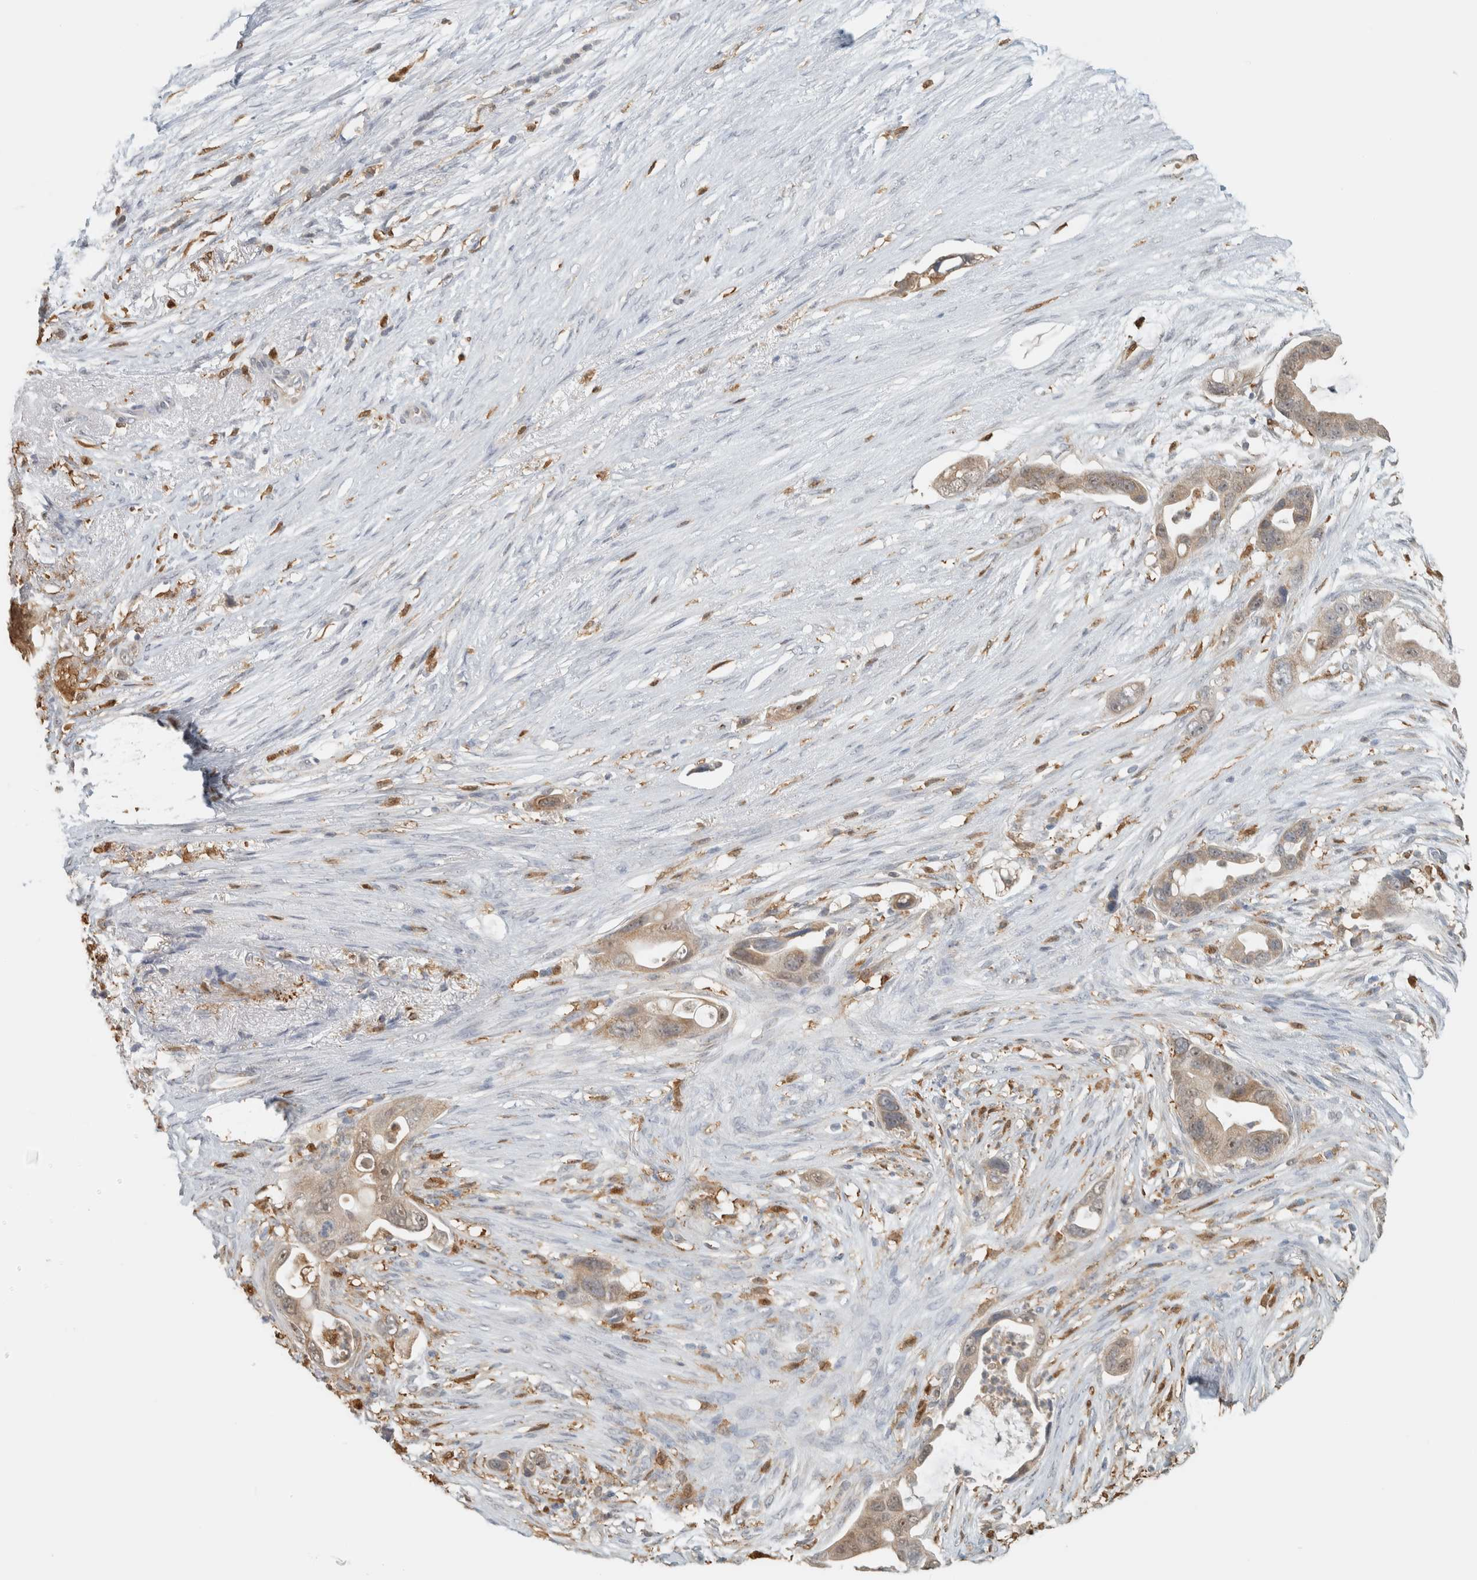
{"staining": {"intensity": "weak", "quantity": ">75%", "location": "cytoplasmic/membranous"}, "tissue": "pancreatic cancer", "cell_type": "Tumor cells", "image_type": "cancer", "snomed": [{"axis": "morphology", "description": "Adenocarcinoma, NOS"}, {"axis": "topography", "description": "Pancreas"}], "caption": "Immunohistochemical staining of pancreatic cancer shows weak cytoplasmic/membranous protein expression in about >75% of tumor cells.", "gene": "CAPG", "patient": {"sex": "female", "age": 72}}